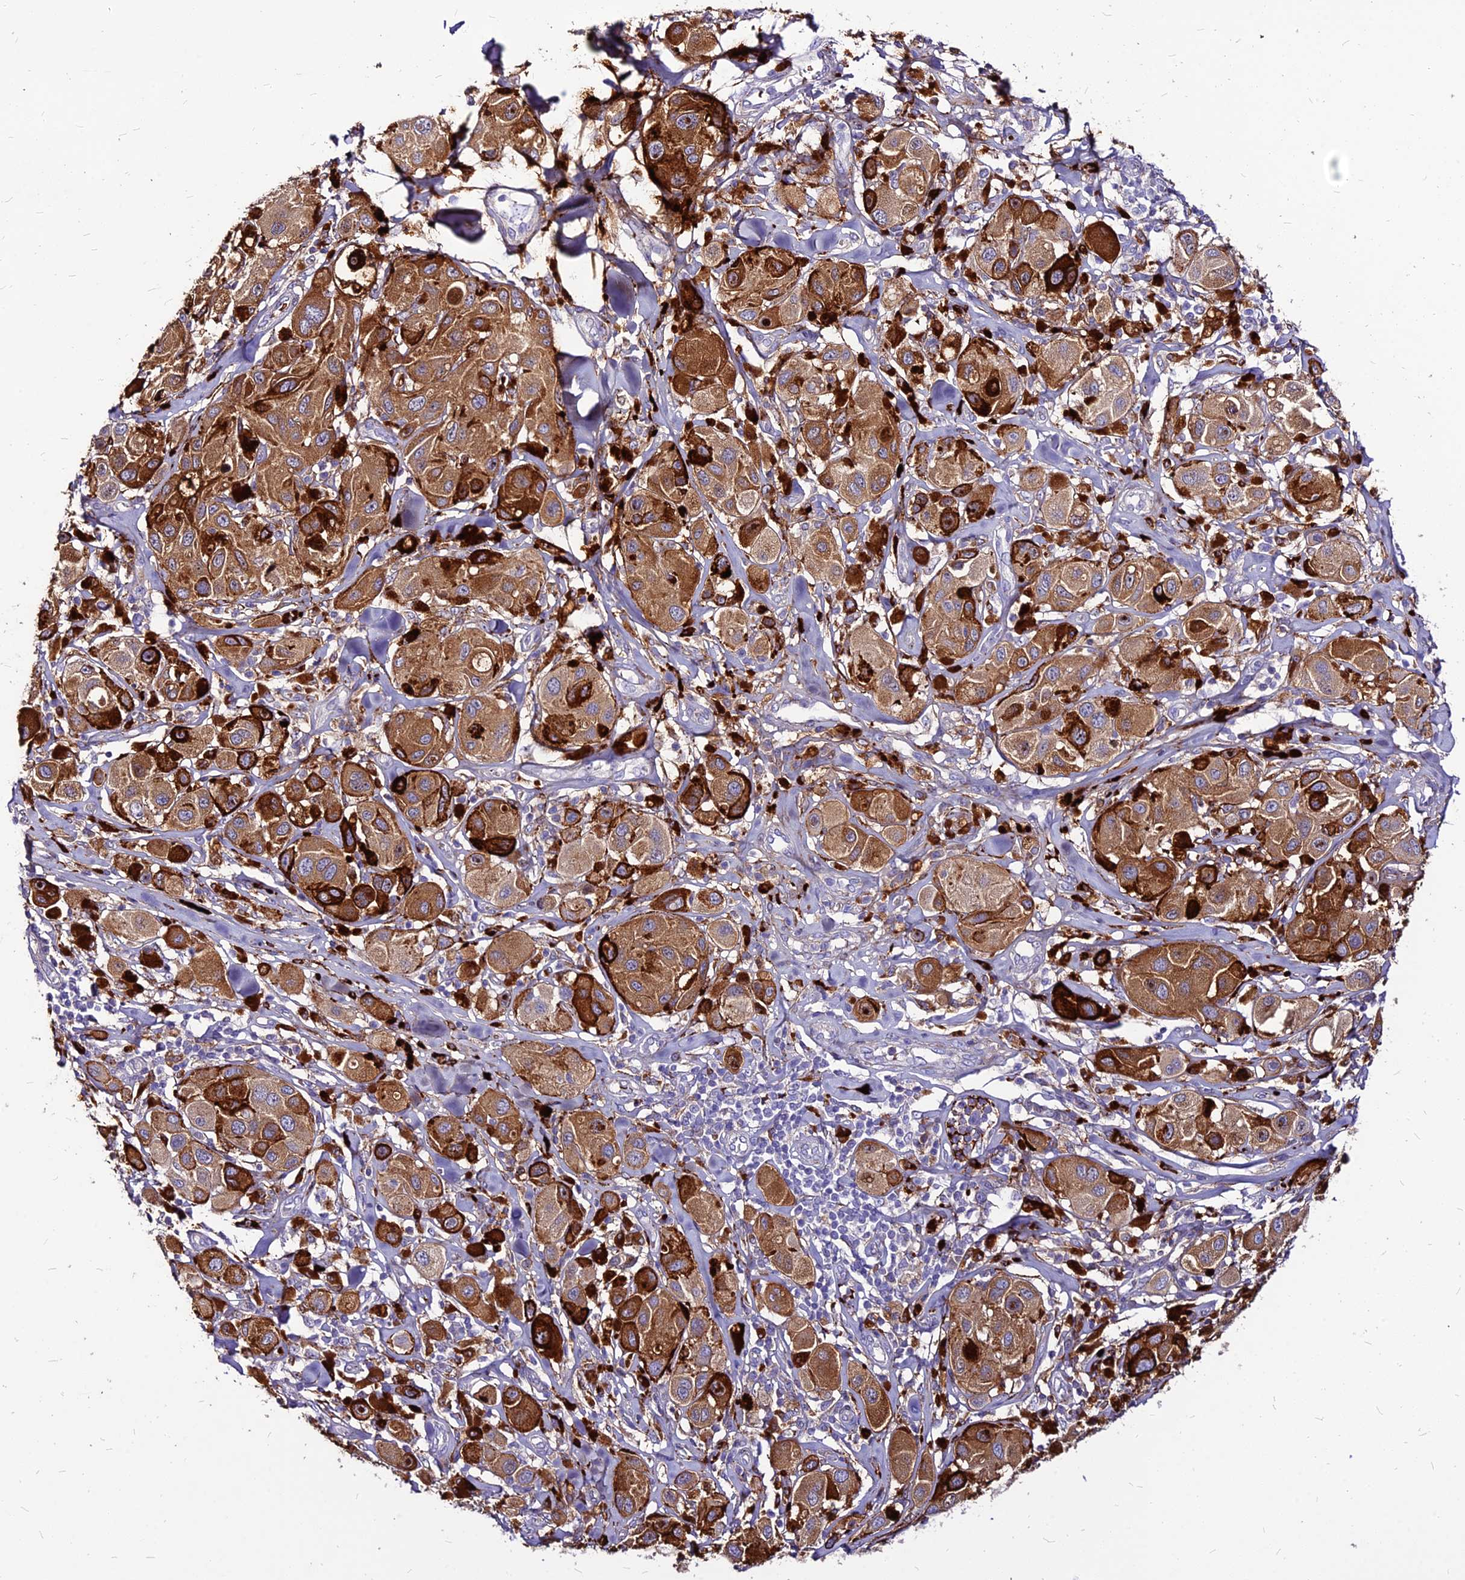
{"staining": {"intensity": "strong", "quantity": ">75%", "location": "cytoplasmic/membranous"}, "tissue": "melanoma", "cell_type": "Tumor cells", "image_type": "cancer", "snomed": [{"axis": "morphology", "description": "Malignant melanoma, Metastatic site"}, {"axis": "topography", "description": "Skin"}], "caption": "An immunohistochemistry (IHC) micrograph of tumor tissue is shown. Protein staining in brown labels strong cytoplasmic/membranous positivity in melanoma within tumor cells.", "gene": "RIMOC1", "patient": {"sex": "male", "age": 41}}